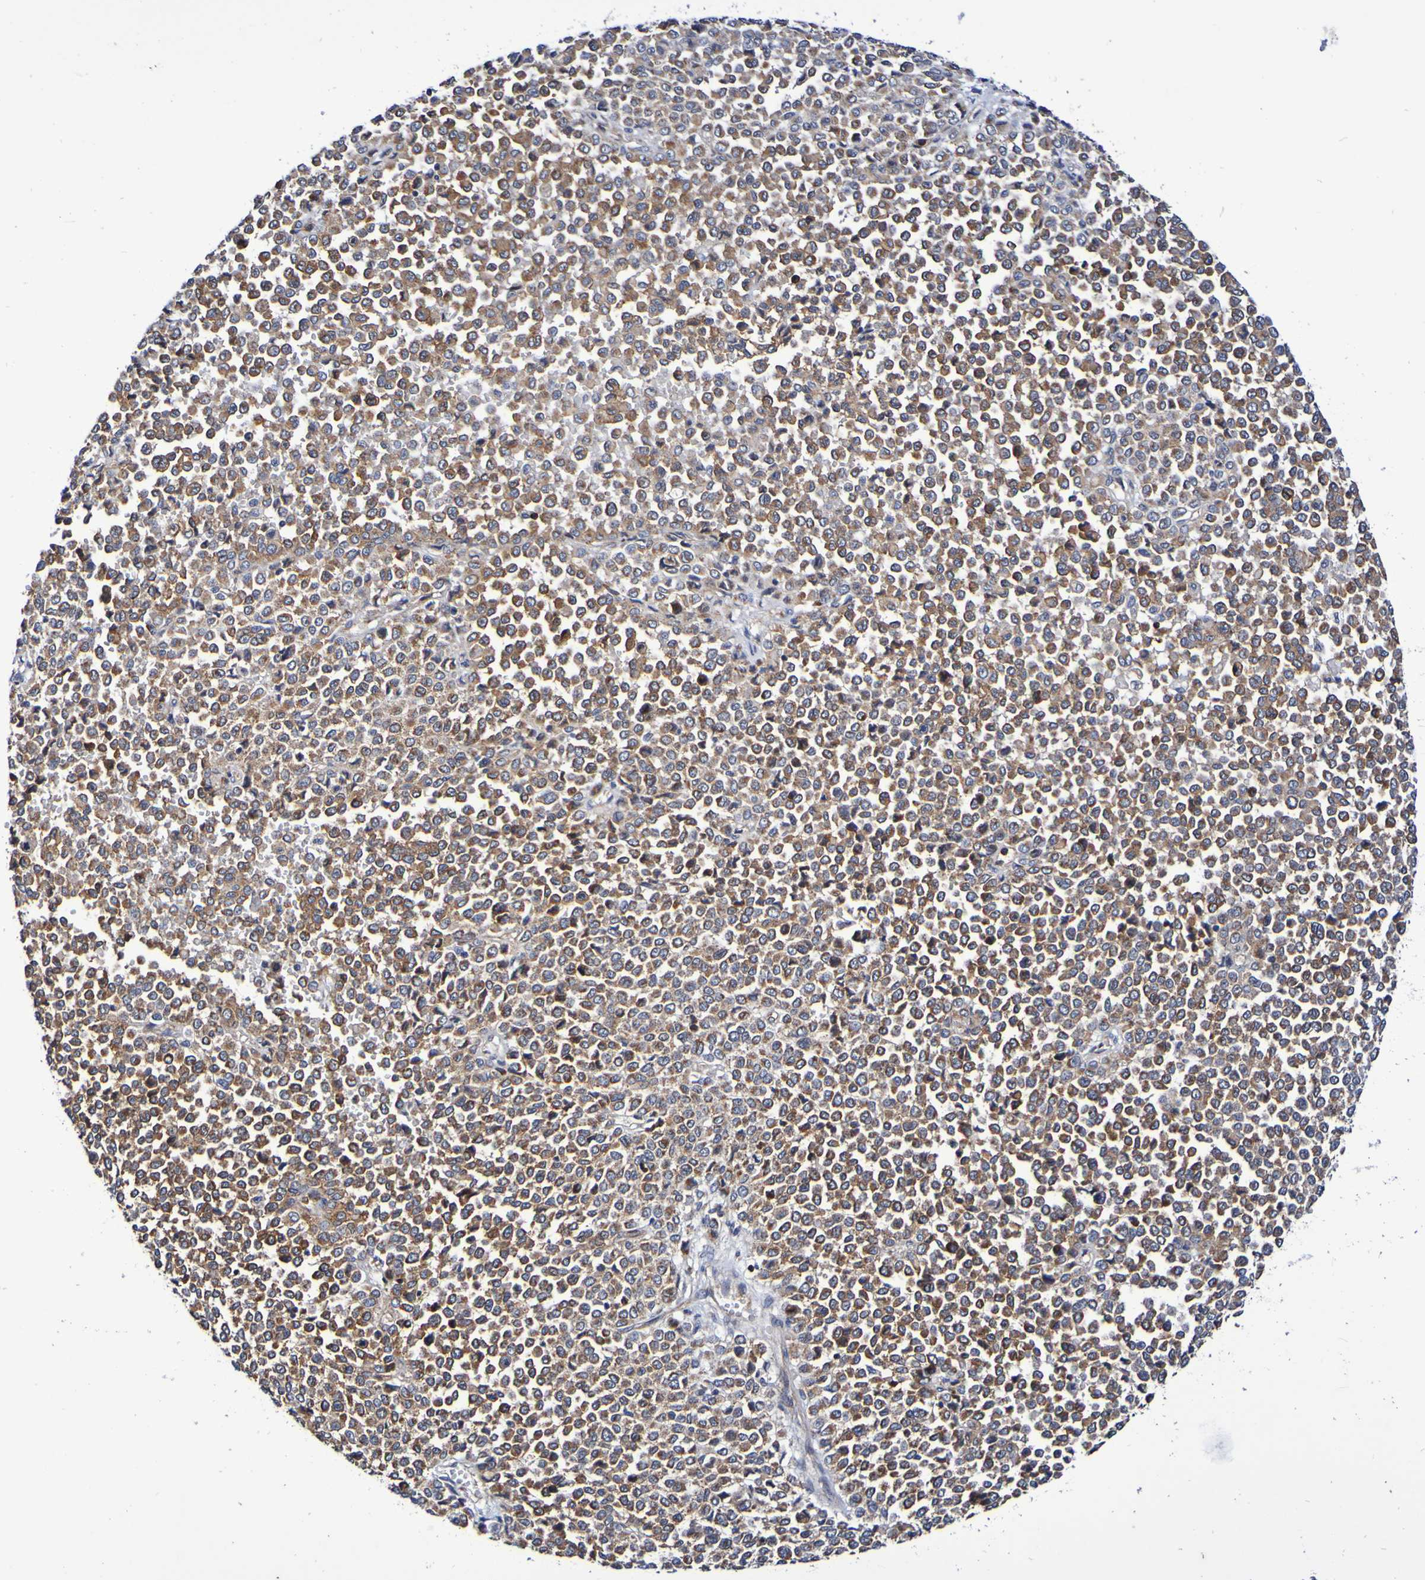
{"staining": {"intensity": "moderate", "quantity": ">75%", "location": "cytoplasmic/membranous"}, "tissue": "melanoma", "cell_type": "Tumor cells", "image_type": "cancer", "snomed": [{"axis": "morphology", "description": "Malignant melanoma, Metastatic site"}, {"axis": "topography", "description": "Pancreas"}], "caption": "Immunohistochemistry micrograph of neoplastic tissue: human malignant melanoma (metastatic site) stained using immunohistochemistry (IHC) reveals medium levels of moderate protein expression localized specifically in the cytoplasmic/membranous of tumor cells, appearing as a cytoplasmic/membranous brown color.", "gene": "GJB1", "patient": {"sex": "female", "age": 30}}